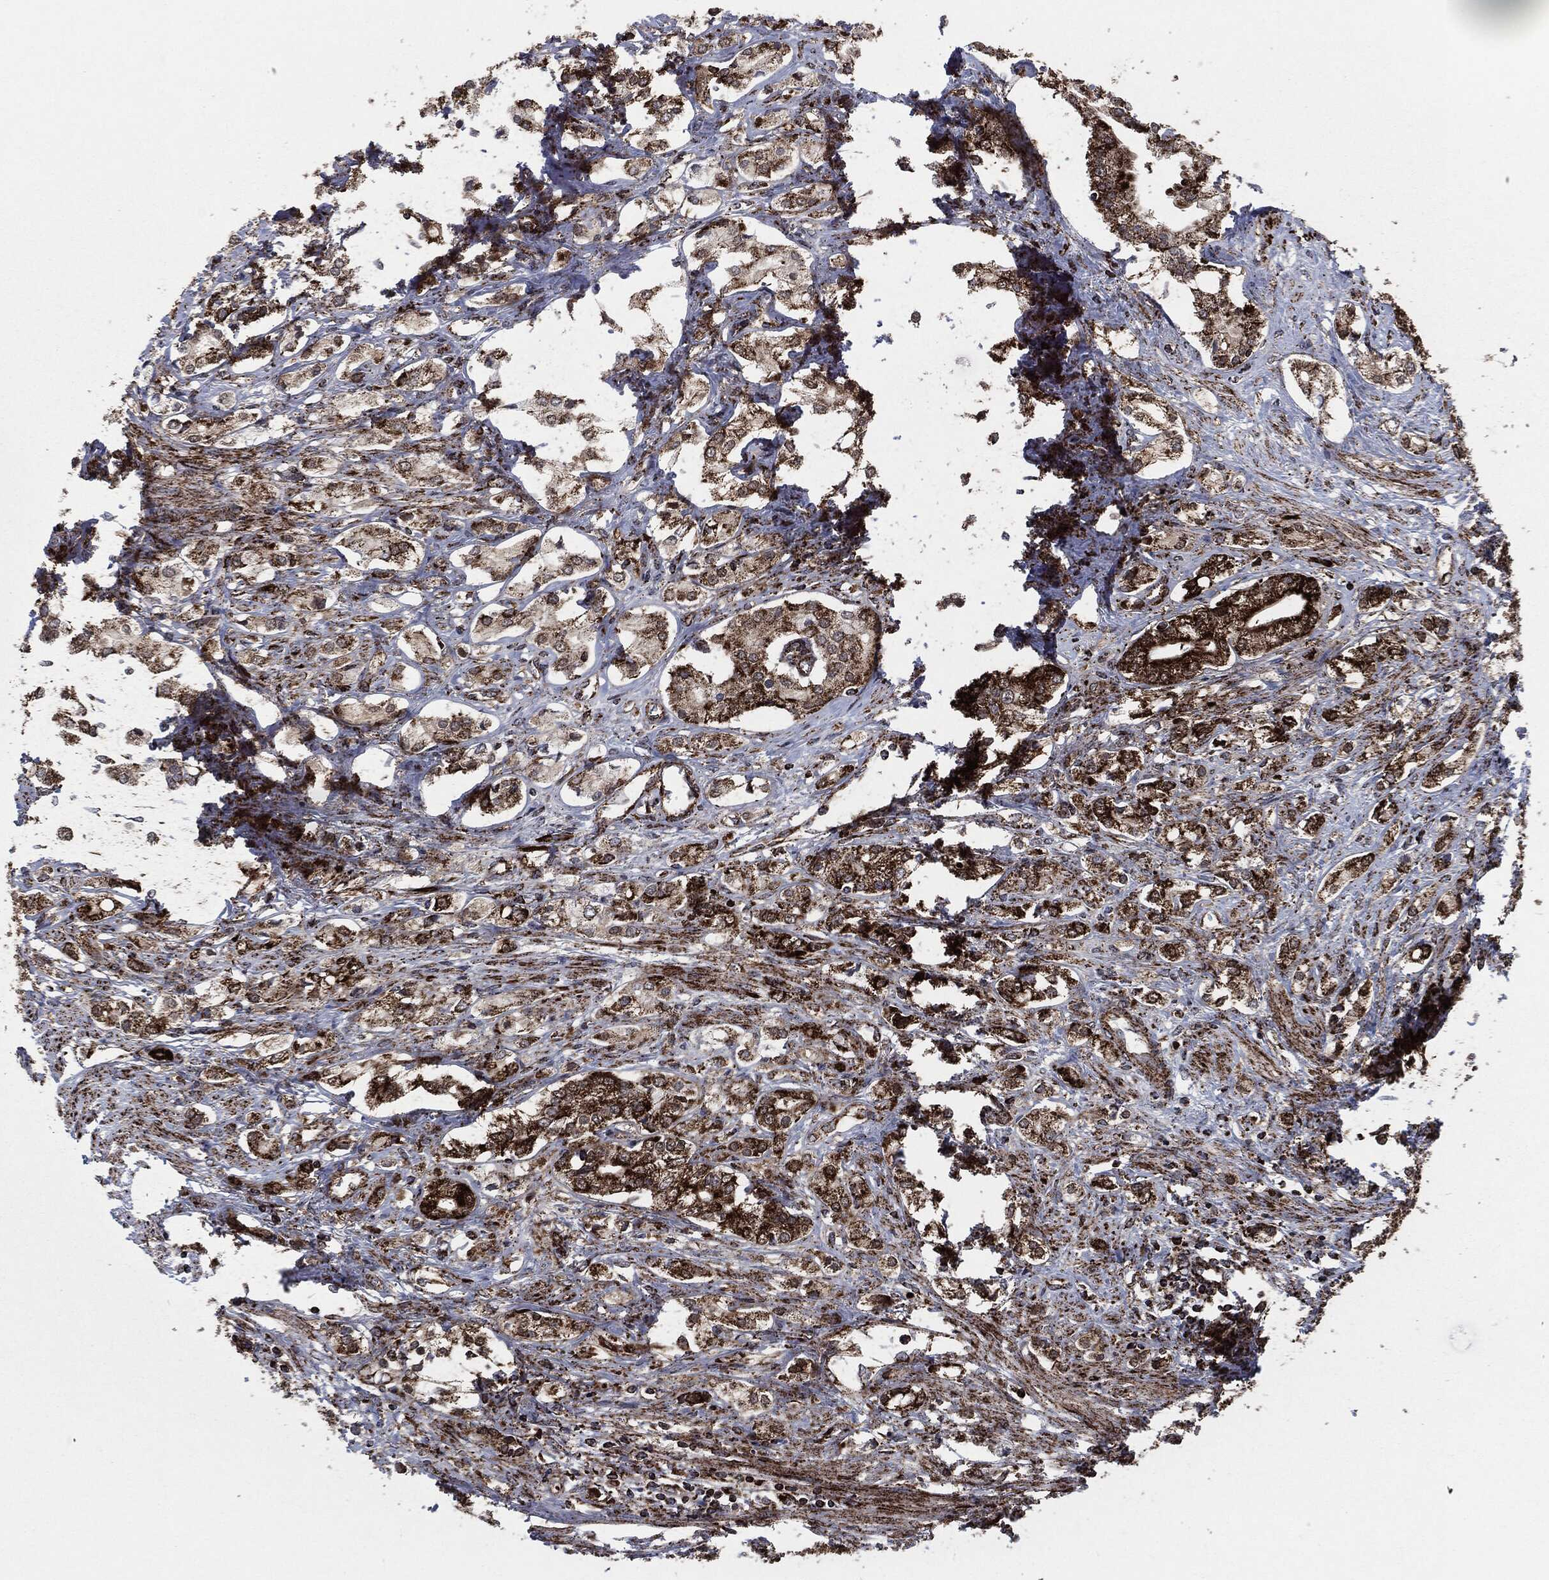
{"staining": {"intensity": "strong", "quantity": "25%-75%", "location": "cytoplasmic/membranous"}, "tissue": "prostate cancer", "cell_type": "Tumor cells", "image_type": "cancer", "snomed": [{"axis": "morphology", "description": "Adenocarcinoma, NOS"}, {"axis": "topography", "description": "Prostate and seminal vesicle, NOS"}, {"axis": "topography", "description": "Prostate"}], "caption": "Protein analysis of prostate adenocarcinoma tissue reveals strong cytoplasmic/membranous staining in approximately 25%-75% of tumor cells. (DAB (3,3'-diaminobenzidine) IHC, brown staining for protein, blue staining for nuclei).", "gene": "FH", "patient": {"sex": "male", "age": 67}}